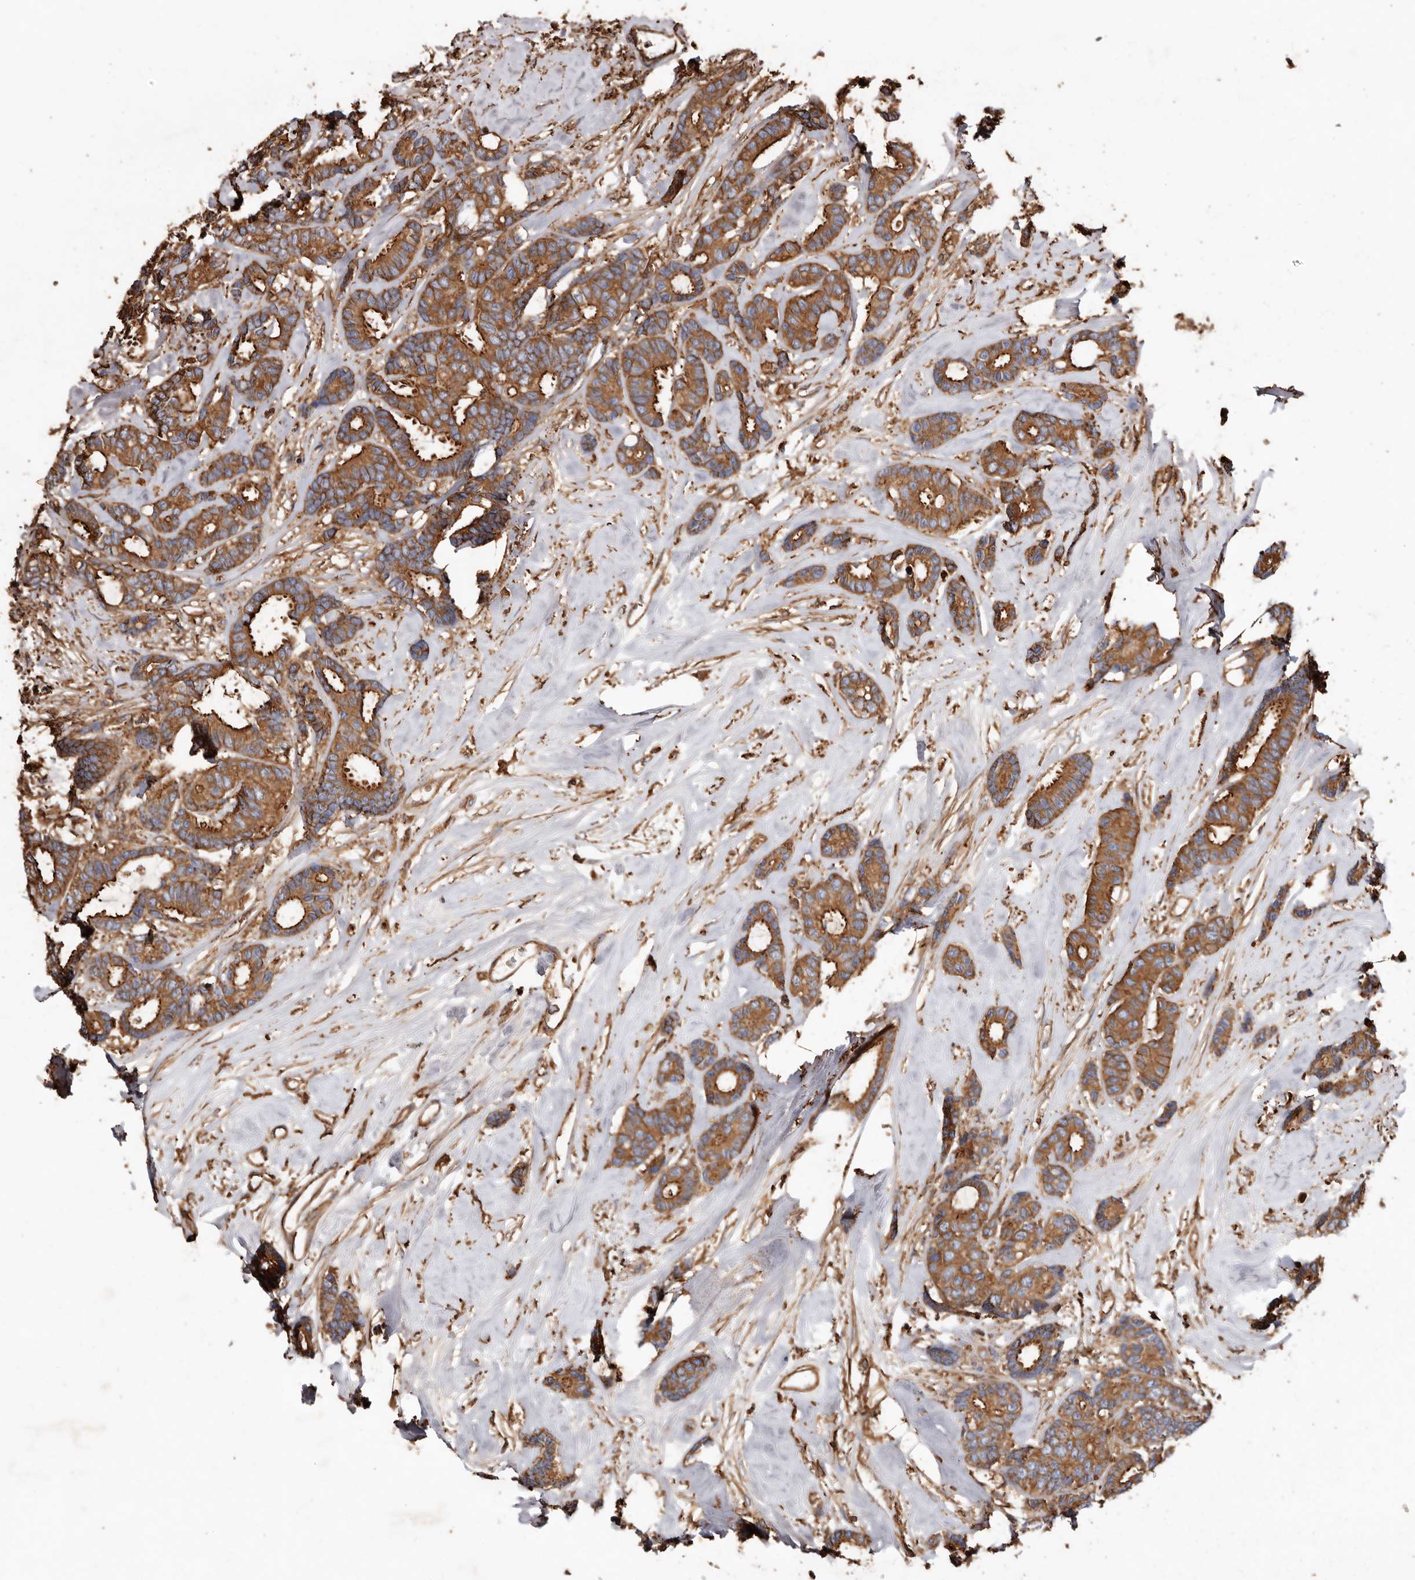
{"staining": {"intensity": "strong", "quantity": ">75%", "location": "cytoplasmic/membranous"}, "tissue": "breast cancer", "cell_type": "Tumor cells", "image_type": "cancer", "snomed": [{"axis": "morphology", "description": "Duct carcinoma"}, {"axis": "topography", "description": "Breast"}], "caption": "Immunohistochemical staining of human breast invasive ductal carcinoma shows high levels of strong cytoplasmic/membranous expression in about >75% of tumor cells.", "gene": "COQ8B", "patient": {"sex": "female", "age": 87}}